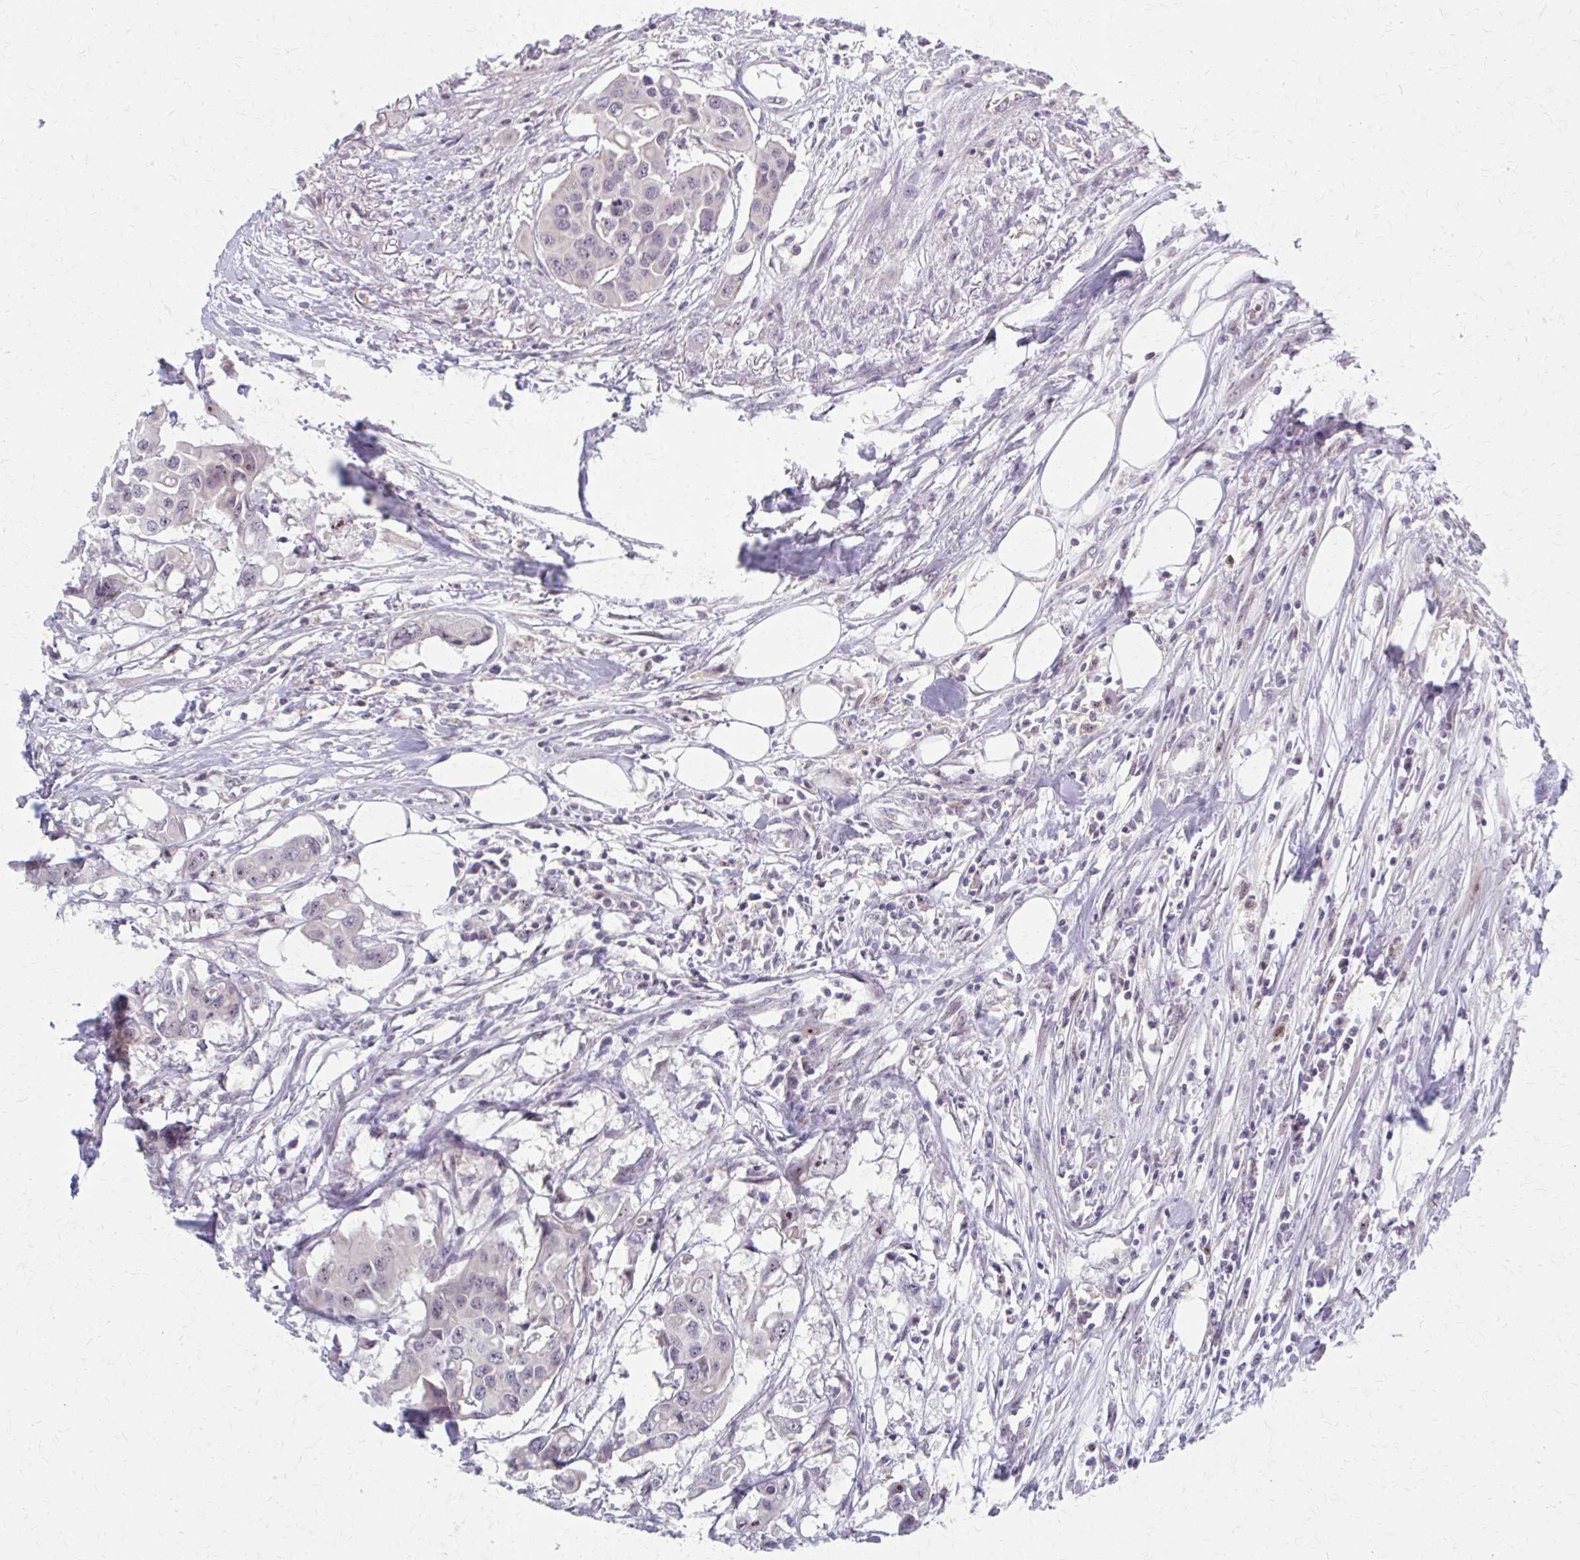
{"staining": {"intensity": "negative", "quantity": "none", "location": "none"}, "tissue": "colorectal cancer", "cell_type": "Tumor cells", "image_type": "cancer", "snomed": [{"axis": "morphology", "description": "Adenocarcinoma, NOS"}, {"axis": "topography", "description": "Colon"}], "caption": "A histopathology image of human adenocarcinoma (colorectal) is negative for staining in tumor cells.", "gene": "NUDT16", "patient": {"sex": "male", "age": 77}}